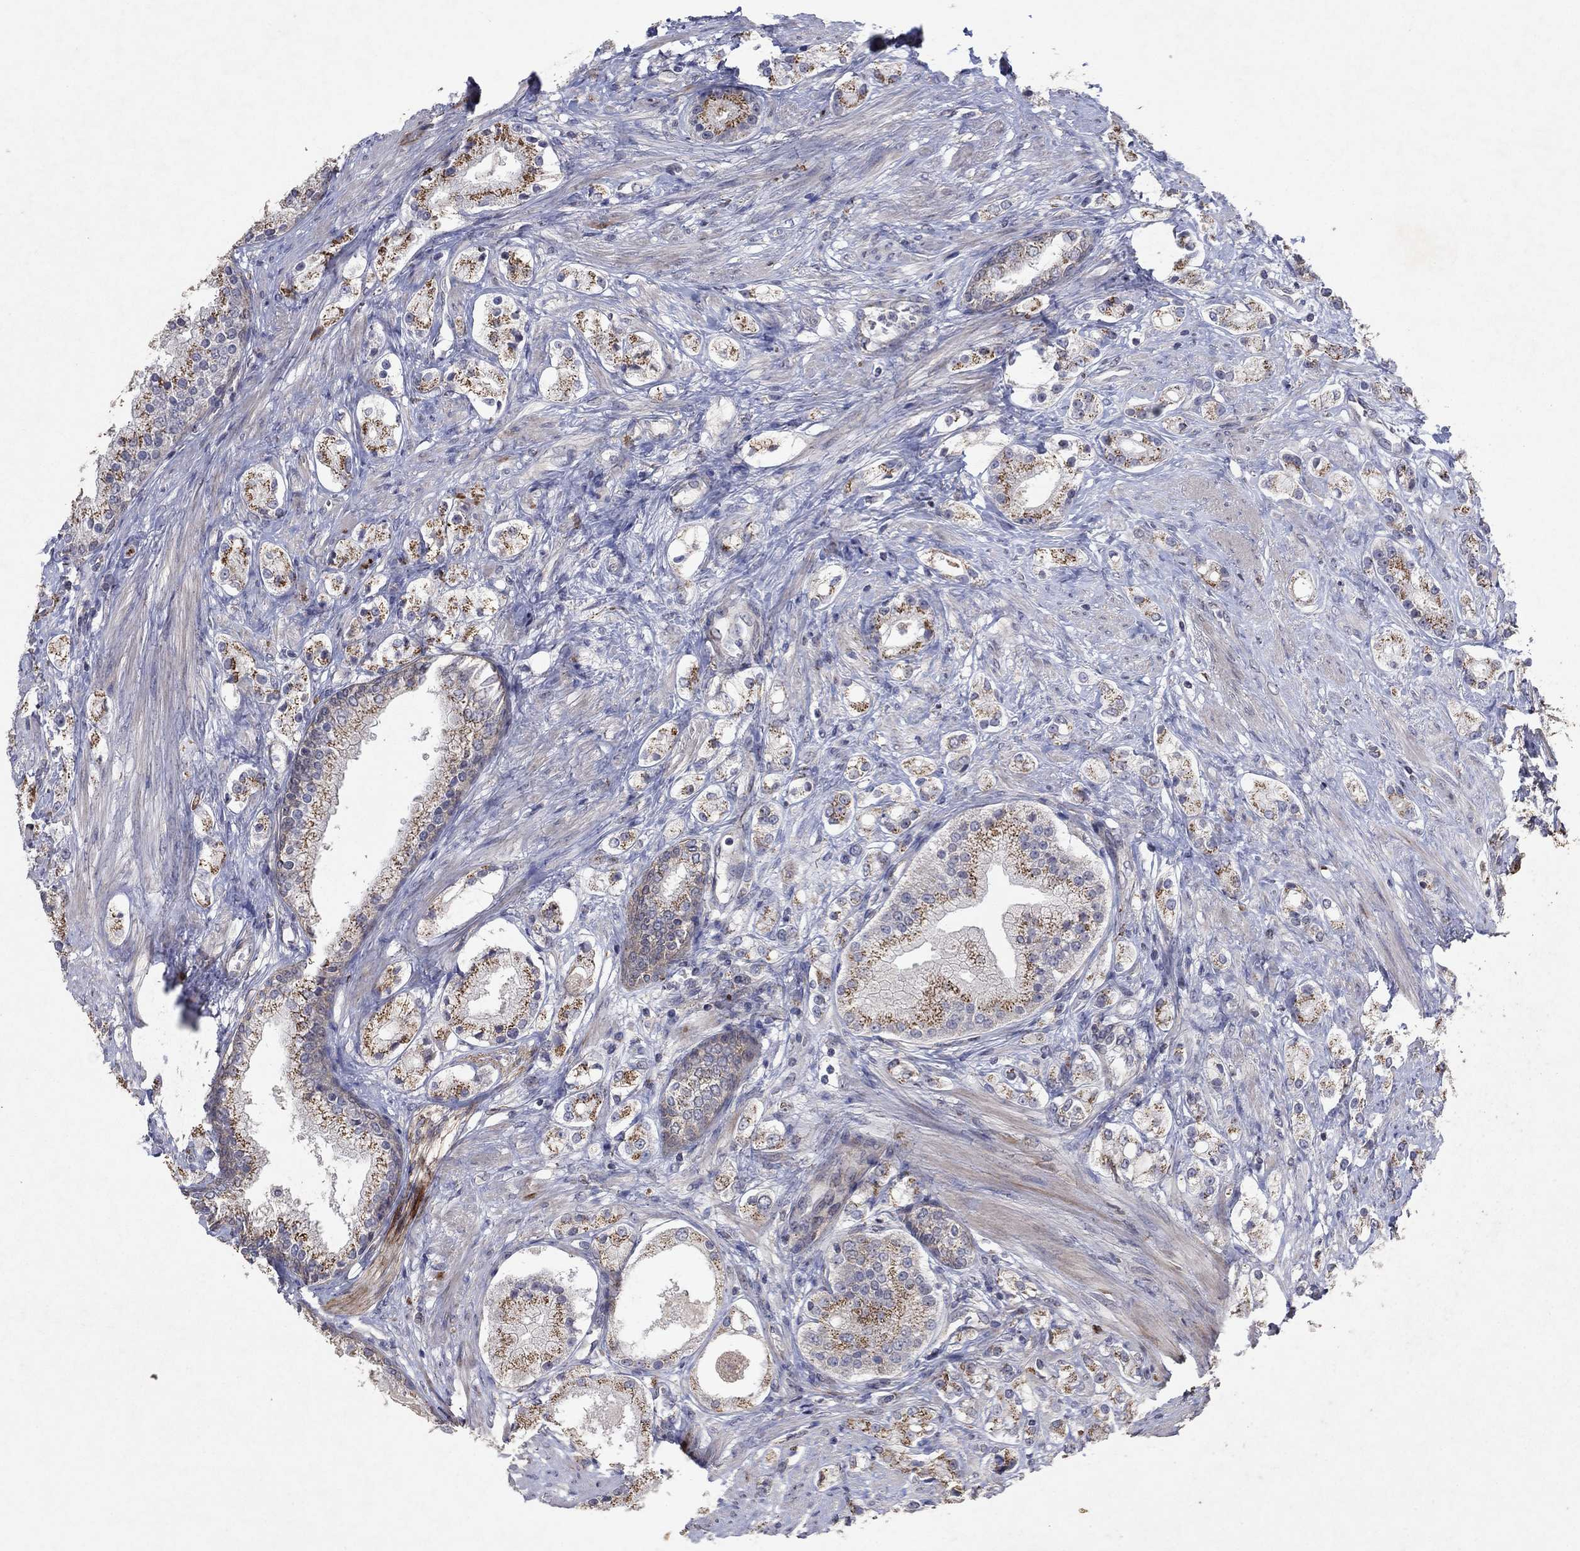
{"staining": {"intensity": "strong", "quantity": ">75%", "location": "cytoplasmic/membranous"}, "tissue": "prostate cancer", "cell_type": "Tumor cells", "image_type": "cancer", "snomed": [{"axis": "morphology", "description": "Adenocarcinoma, NOS"}, {"axis": "topography", "description": "Prostate and seminal vesicle, NOS"}, {"axis": "topography", "description": "Prostate"}], "caption": "Strong cytoplasmic/membranous protein positivity is present in about >75% of tumor cells in prostate cancer (adenocarcinoma).", "gene": "FRG1", "patient": {"sex": "male", "age": 67}}